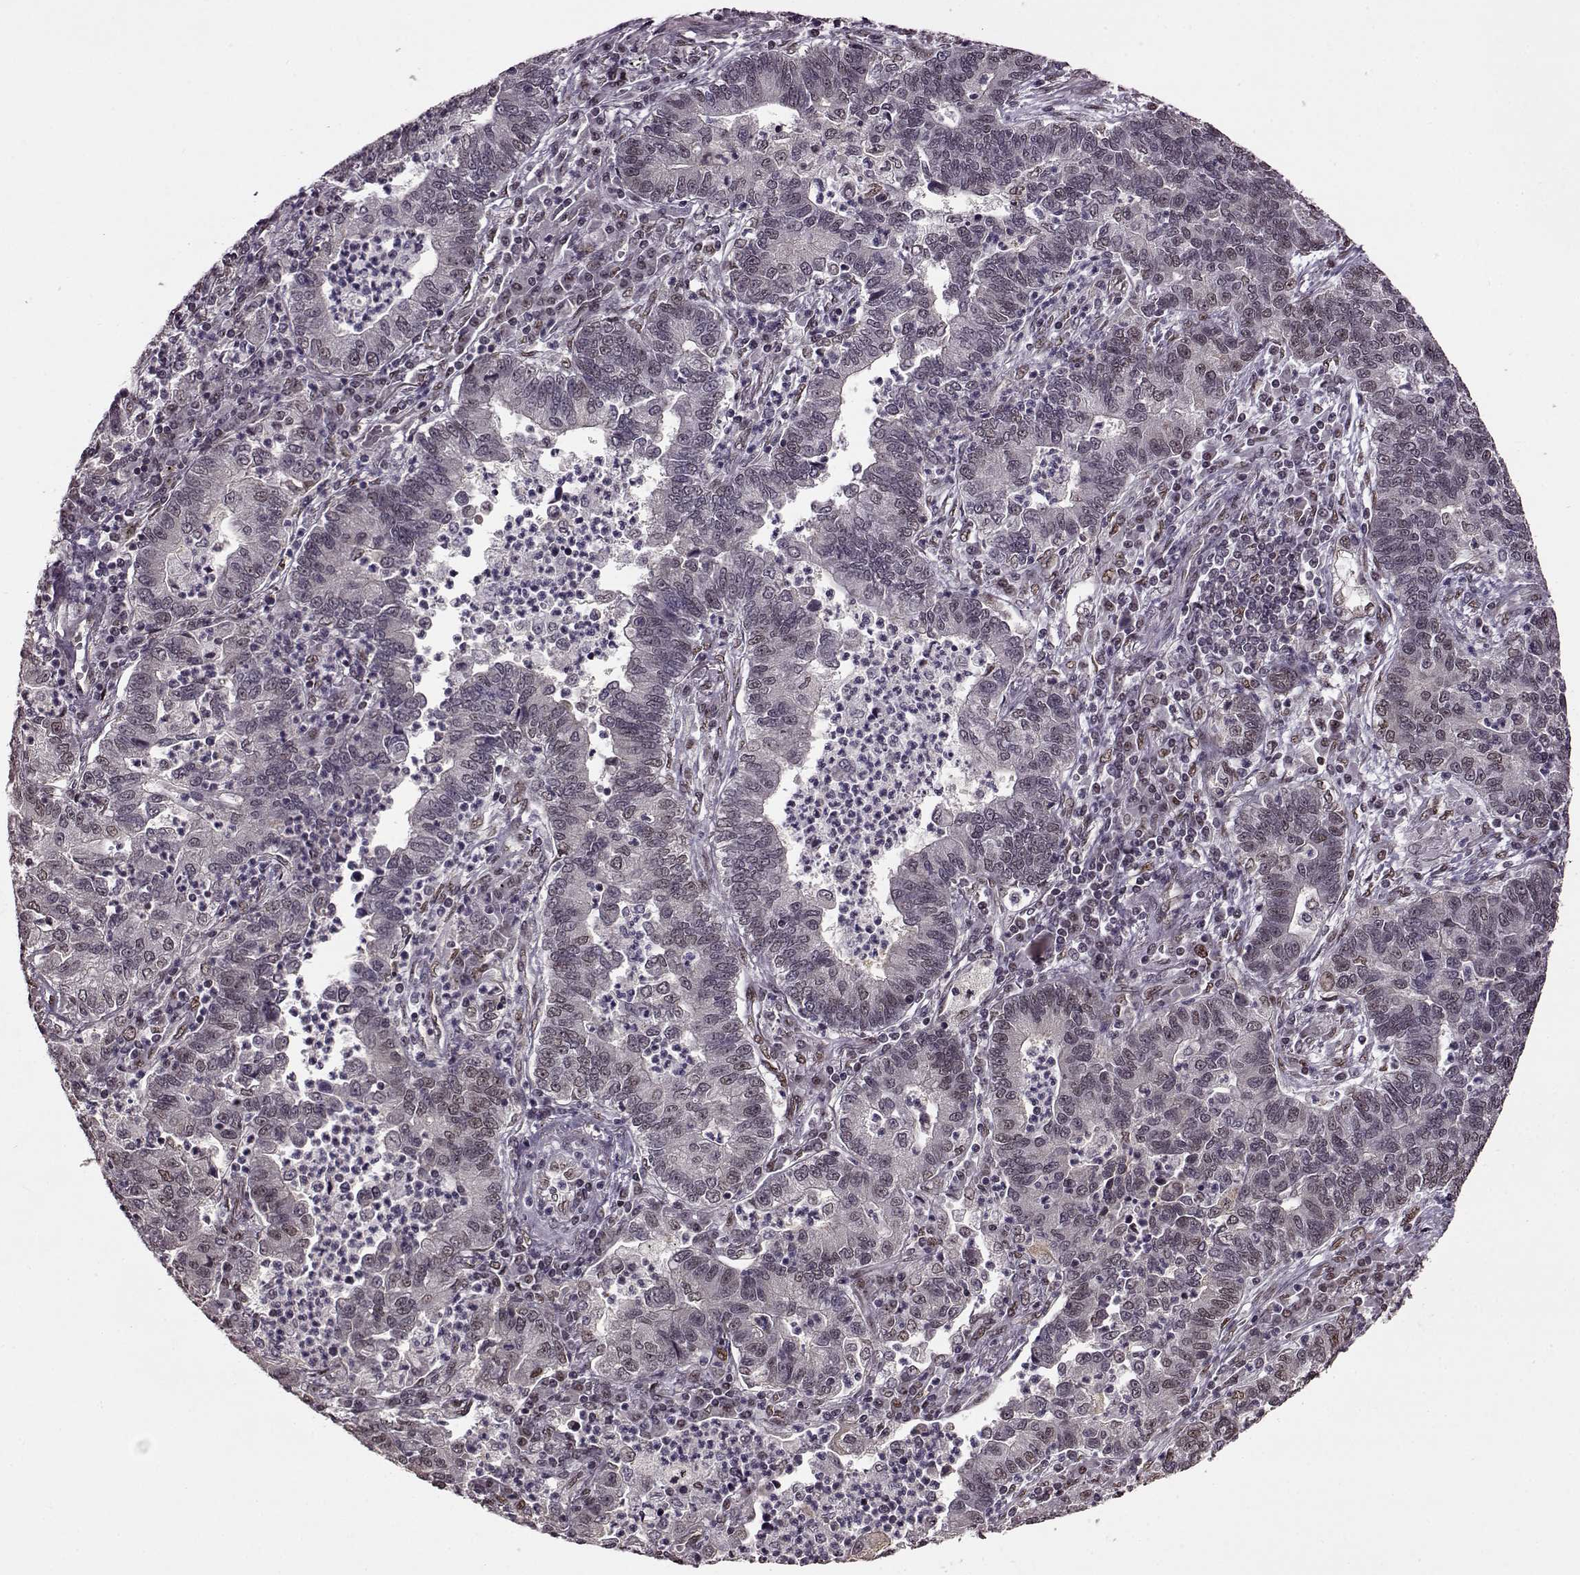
{"staining": {"intensity": "weak", "quantity": "<25%", "location": "nuclear"}, "tissue": "lung cancer", "cell_type": "Tumor cells", "image_type": "cancer", "snomed": [{"axis": "morphology", "description": "Adenocarcinoma, NOS"}, {"axis": "topography", "description": "Lung"}], "caption": "Tumor cells are negative for brown protein staining in lung cancer (adenocarcinoma). (DAB (3,3'-diaminobenzidine) IHC visualized using brightfield microscopy, high magnification).", "gene": "FTO", "patient": {"sex": "female", "age": 57}}